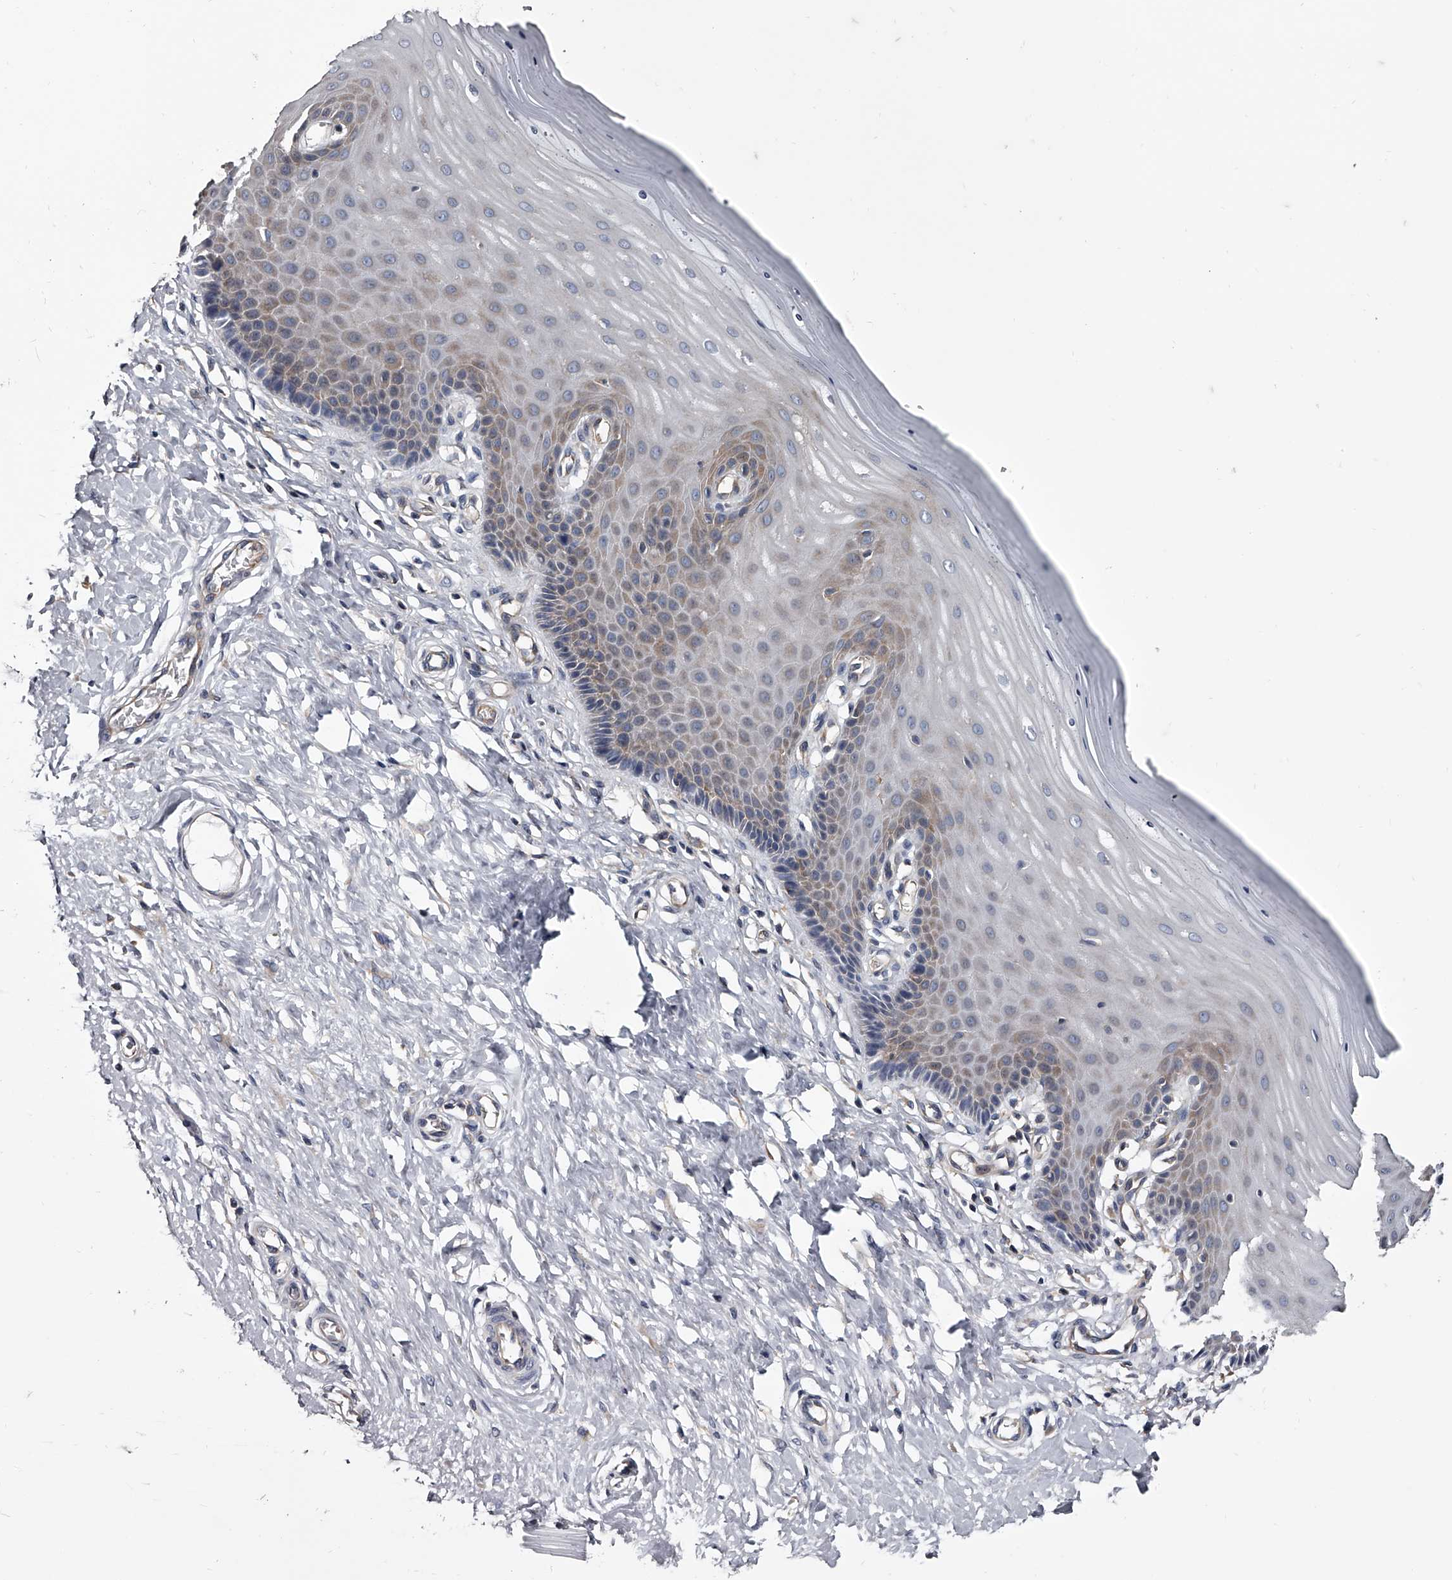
{"staining": {"intensity": "negative", "quantity": "none", "location": "none"}, "tissue": "cervix", "cell_type": "Glandular cells", "image_type": "normal", "snomed": [{"axis": "morphology", "description": "Normal tissue, NOS"}, {"axis": "topography", "description": "Cervix"}], "caption": "High power microscopy micrograph of an IHC micrograph of benign cervix, revealing no significant expression in glandular cells.", "gene": "GAPVD1", "patient": {"sex": "female", "age": 55}}